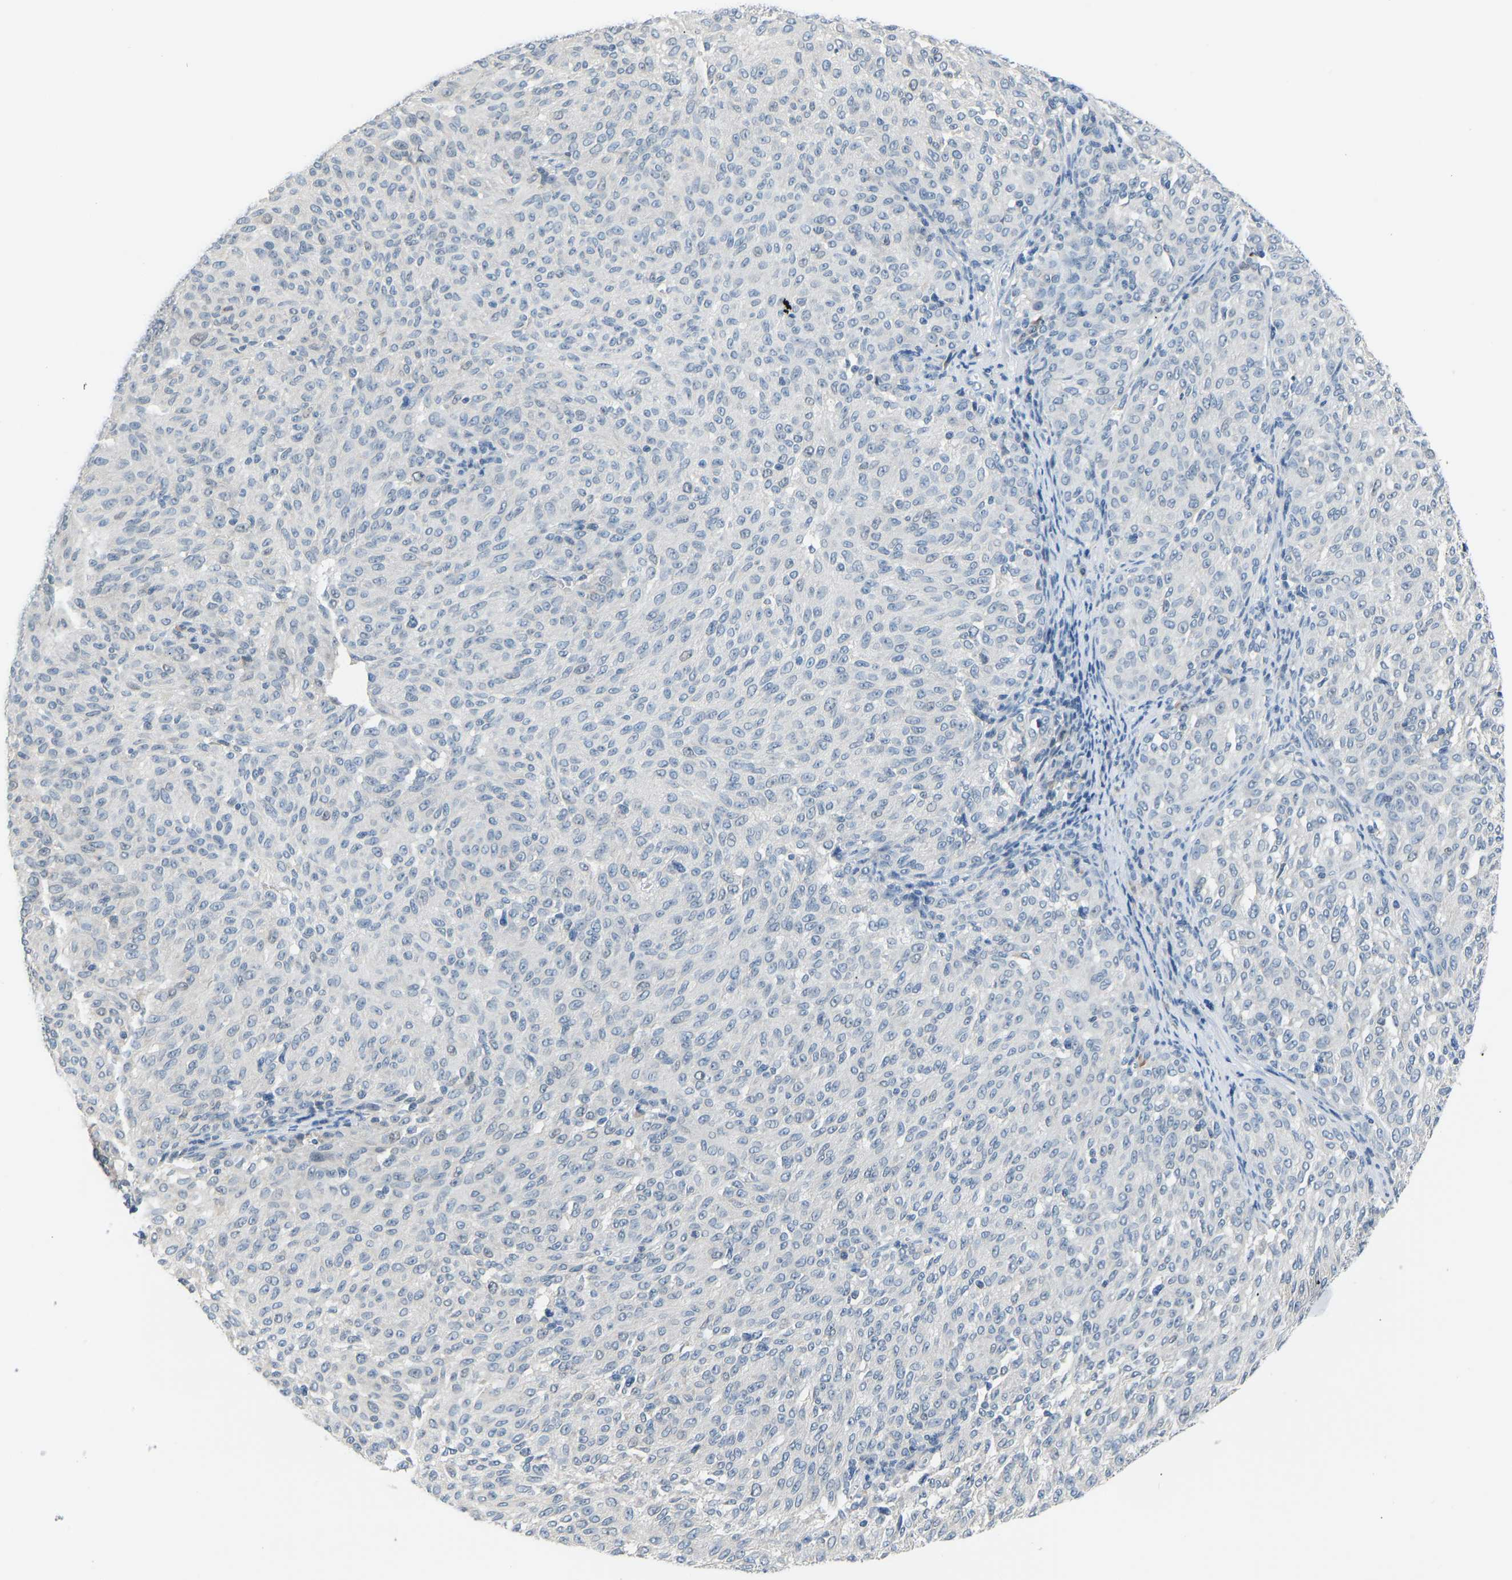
{"staining": {"intensity": "negative", "quantity": "none", "location": "none"}, "tissue": "melanoma", "cell_type": "Tumor cells", "image_type": "cancer", "snomed": [{"axis": "morphology", "description": "Malignant melanoma, NOS"}, {"axis": "topography", "description": "Skin"}], "caption": "A high-resolution micrograph shows immunohistochemistry (IHC) staining of malignant melanoma, which demonstrates no significant expression in tumor cells. (Brightfield microscopy of DAB immunohistochemistry at high magnification).", "gene": "VRK1", "patient": {"sex": "female", "age": 72}}